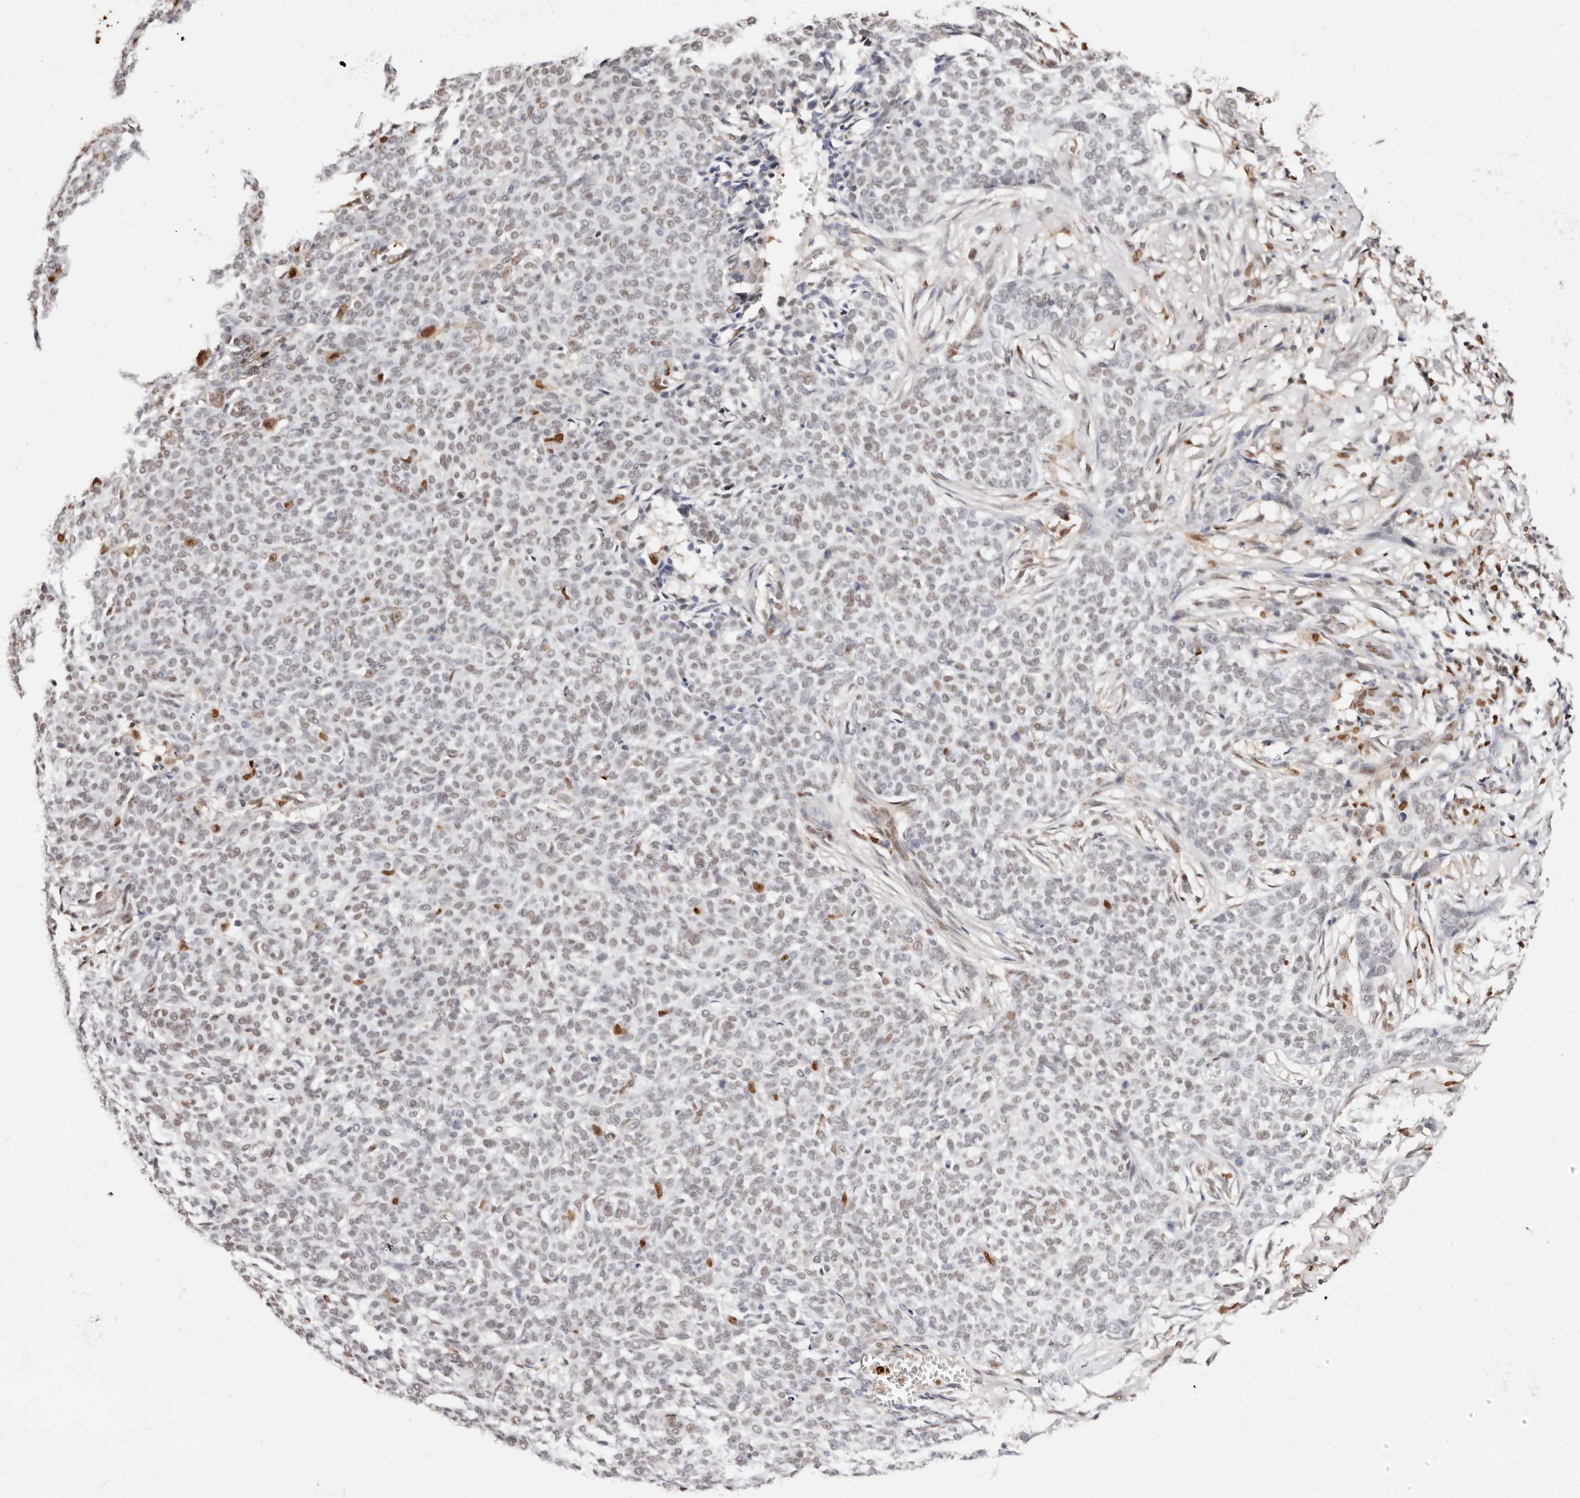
{"staining": {"intensity": "weak", "quantity": "25%-75%", "location": "nuclear"}, "tissue": "skin cancer", "cell_type": "Tumor cells", "image_type": "cancer", "snomed": [{"axis": "morphology", "description": "Basal cell carcinoma"}, {"axis": "topography", "description": "Skin"}], "caption": "Skin basal cell carcinoma stained with a protein marker reveals weak staining in tumor cells.", "gene": "TKT", "patient": {"sex": "male", "age": 85}}